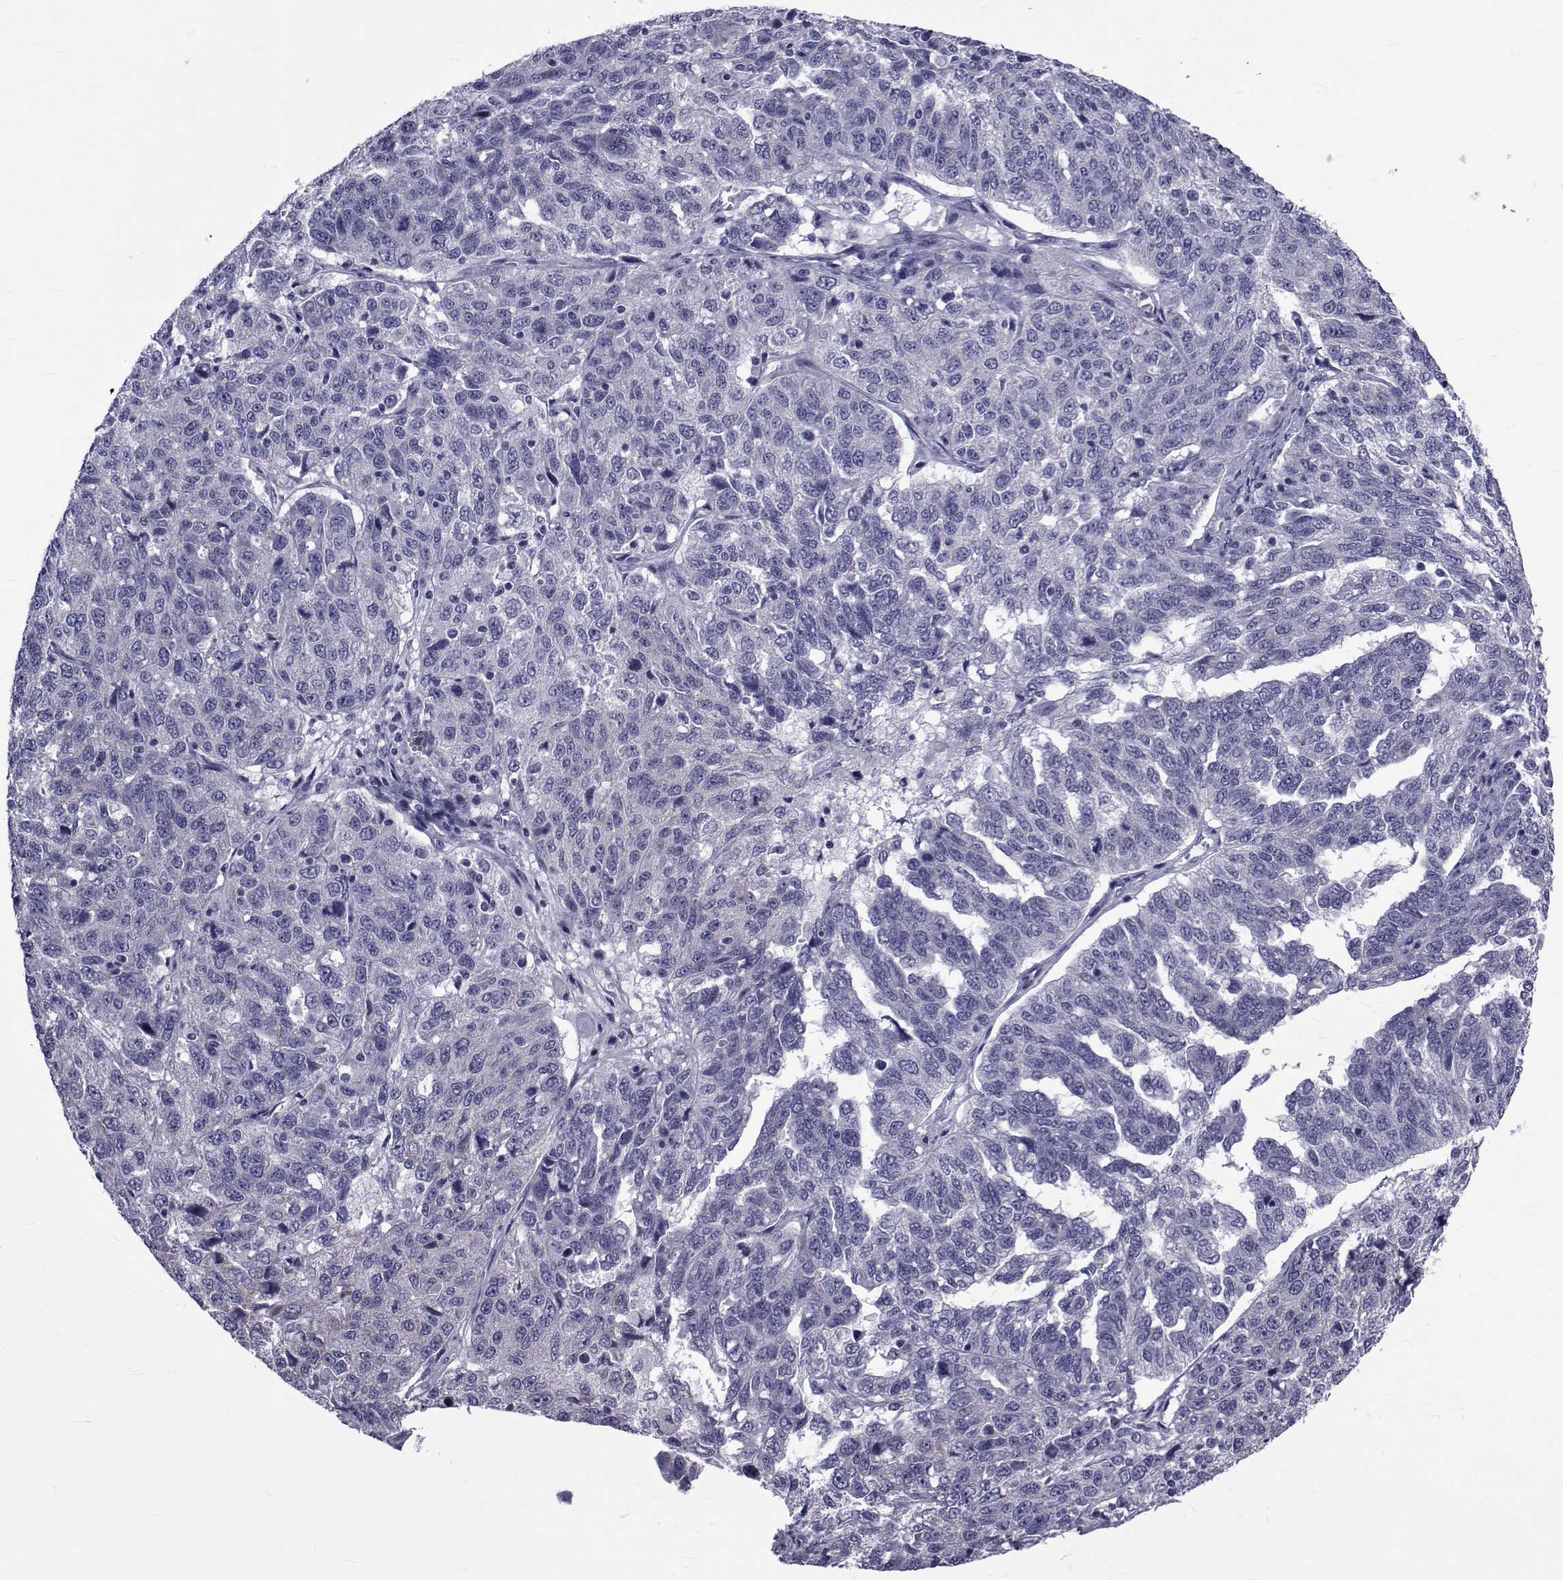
{"staining": {"intensity": "negative", "quantity": "none", "location": "none"}, "tissue": "ovarian cancer", "cell_type": "Tumor cells", "image_type": "cancer", "snomed": [{"axis": "morphology", "description": "Cystadenocarcinoma, serous, NOS"}, {"axis": "topography", "description": "Ovary"}], "caption": "This is a histopathology image of immunohistochemistry staining of ovarian cancer, which shows no staining in tumor cells.", "gene": "GKAP1", "patient": {"sex": "female", "age": 71}}